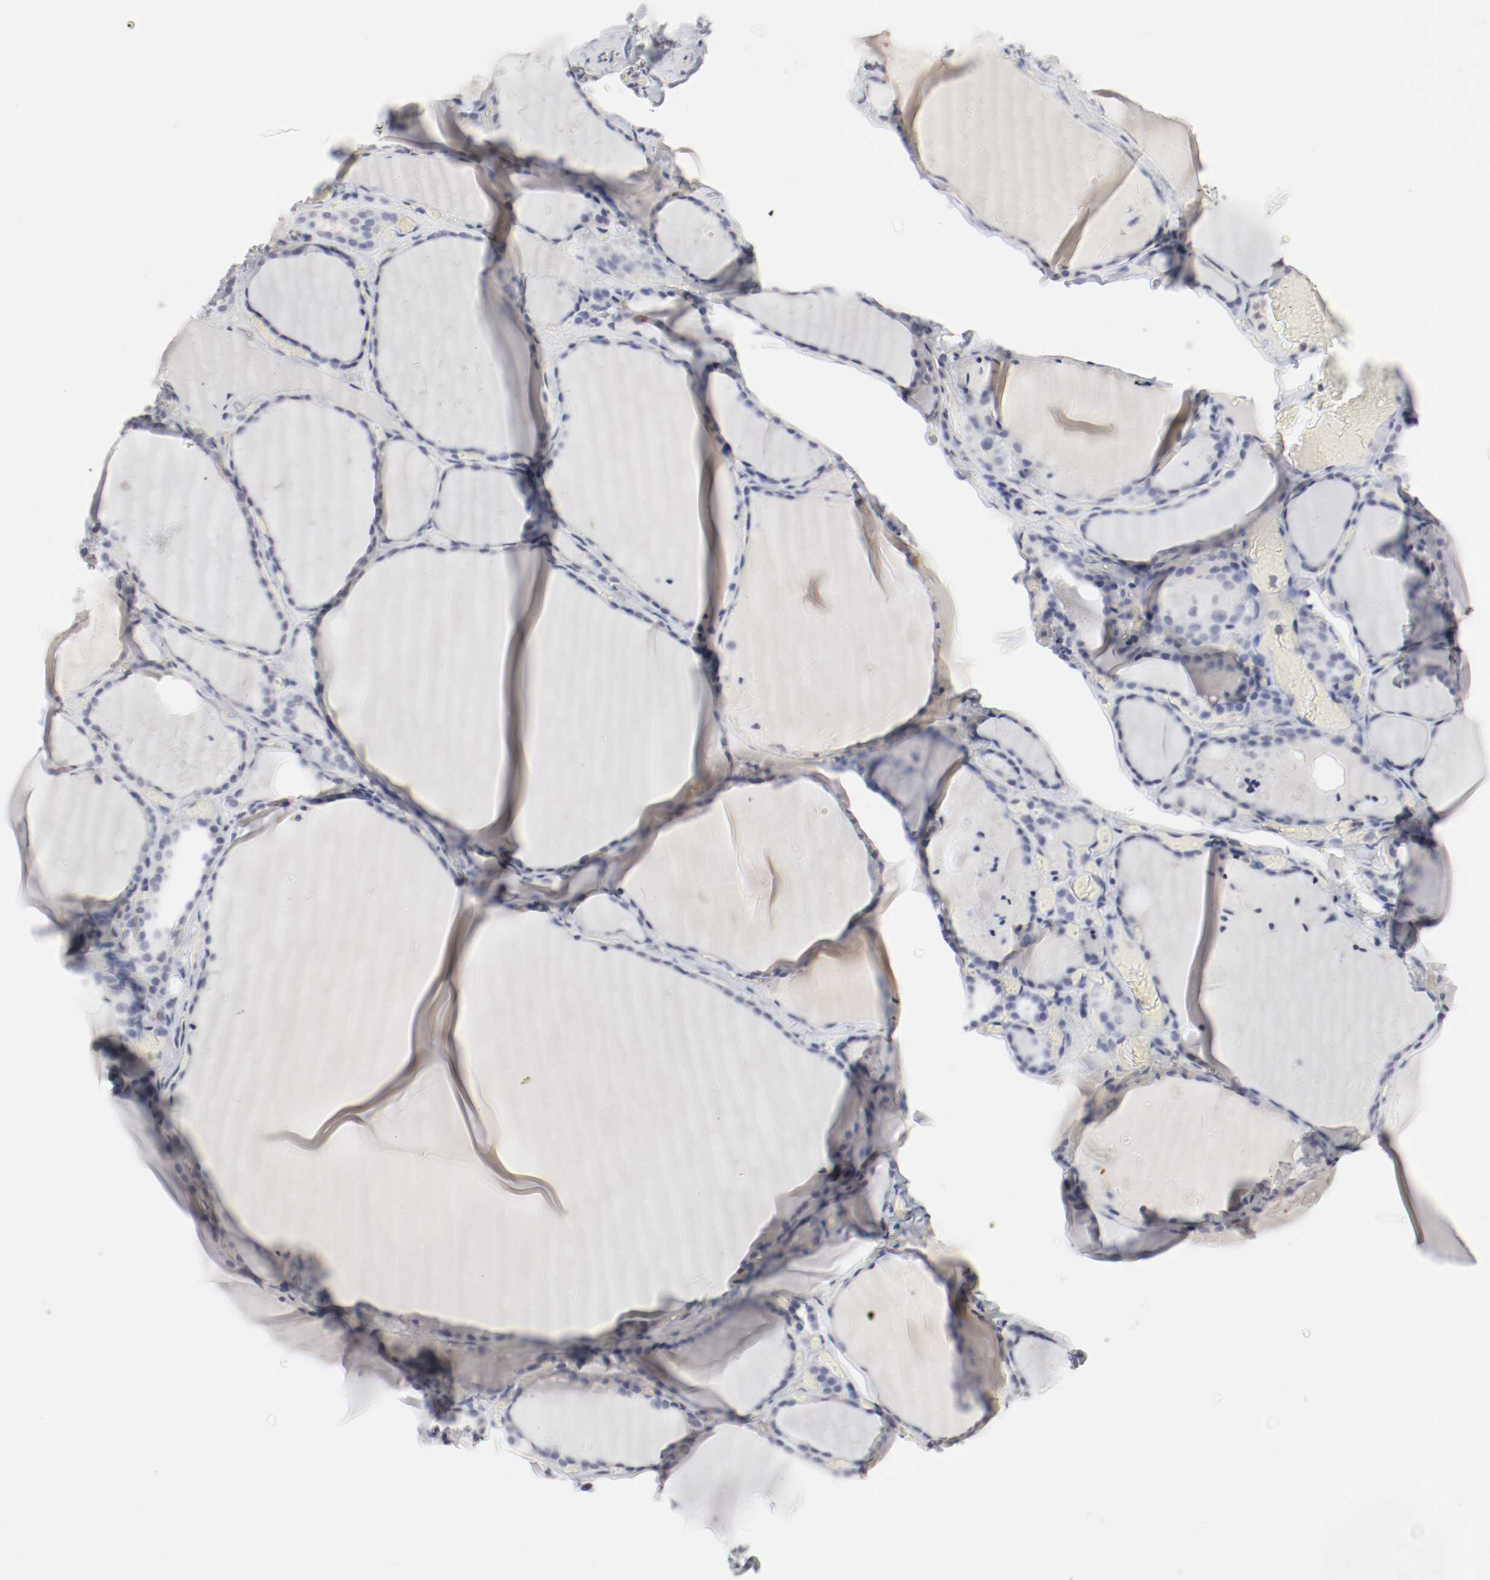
{"staining": {"intensity": "weak", "quantity": "<25%", "location": "cytoplasmic/membranous"}, "tissue": "thyroid gland", "cell_type": "Glandular cells", "image_type": "normal", "snomed": [{"axis": "morphology", "description": "Normal tissue, NOS"}, {"axis": "topography", "description": "Thyroid gland"}], "caption": "Glandular cells are negative for protein expression in normal human thyroid gland. (Immunohistochemistry (ihc), brightfield microscopy, high magnification).", "gene": "ITGAX", "patient": {"sex": "female", "age": 22}}